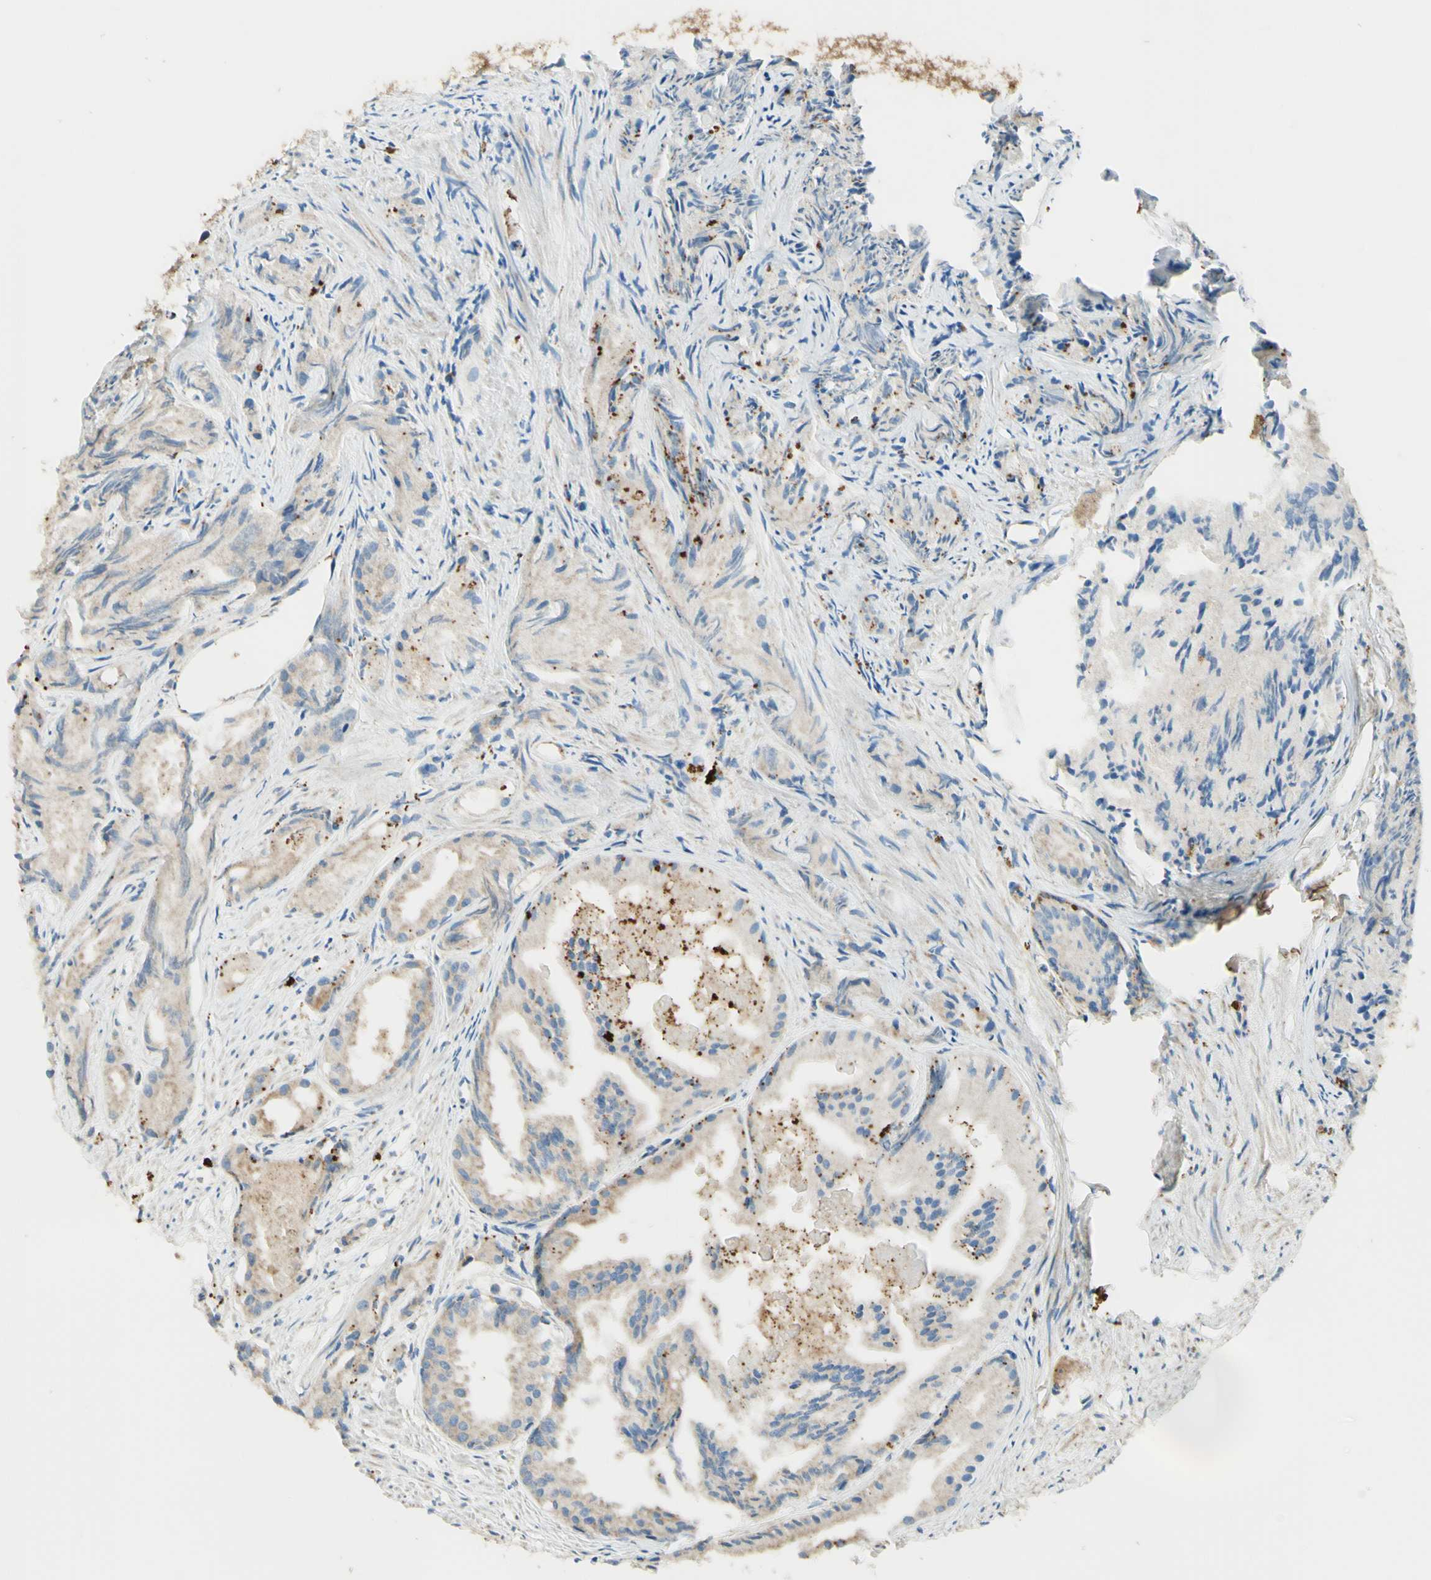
{"staining": {"intensity": "weak", "quantity": ">75%", "location": "cytoplasmic/membranous"}, "tissue": "prostate cancer", "cell_type": "Tumor cells", "image_type": "cancer", "snomed": [{"axis": "morphology", "description": "Adenocarcinoma, Low grade"}, {"axis": "topography", "description": "Prostate"}], "caption": "IHC (DAB) staining of human prostate cancer (adenocarcinoma (low-grade)) exhibits weak cytoplasmic/membranous protein expression in about >75% of tumor cells.", "gene": "ARMC10", "patient": {"sex": "male", "age": 72}}